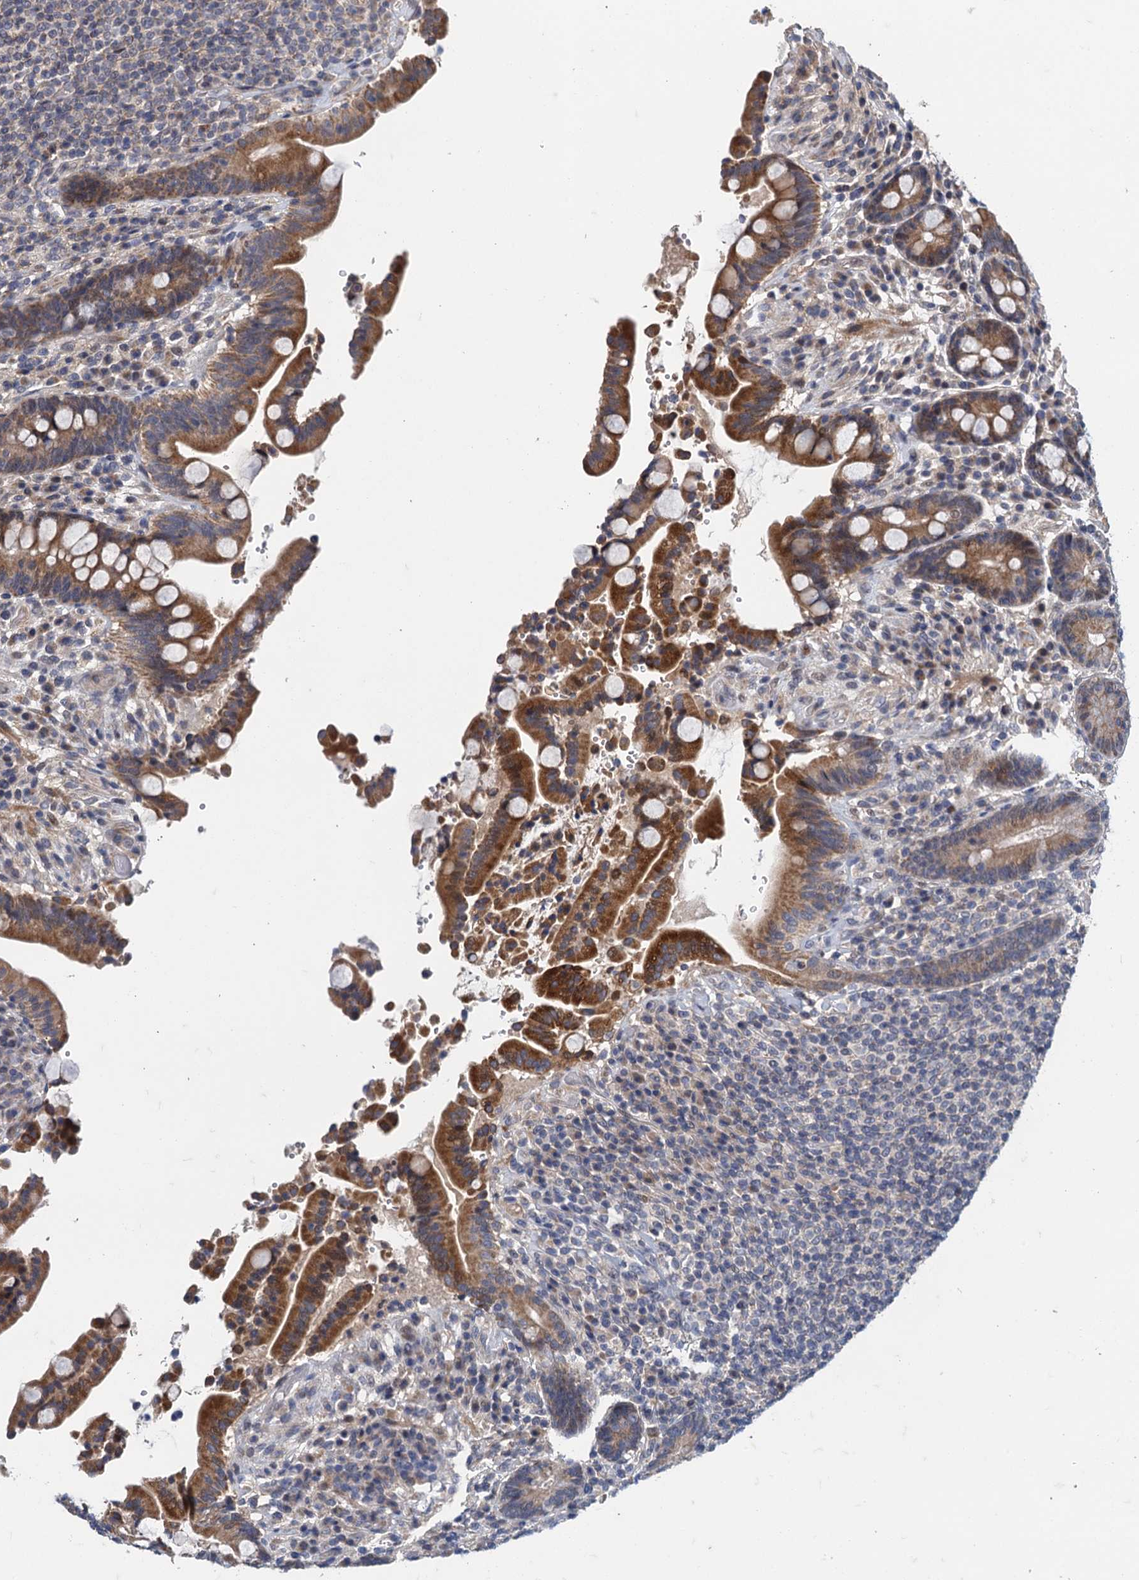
{"staining": {"intensity": "weak", "quantity": ">75%", "location": "cytoplasmic/membranous"}, "tissue": "colon", "cell_type": "Endothelial cells", "image_type": "normal", "snomed": [{"axis": "morphology", "description": "Normal tissue, NOS"}, {"axis": "topography", "description": "Colon"}], "caption": "This is an image of IHC staining of benign colon, which shows weak expression in the cytoplasmic/membranous of endothelial cells.", "gene": "MDM1", "patient": {"sex": "male", "age": 73}}